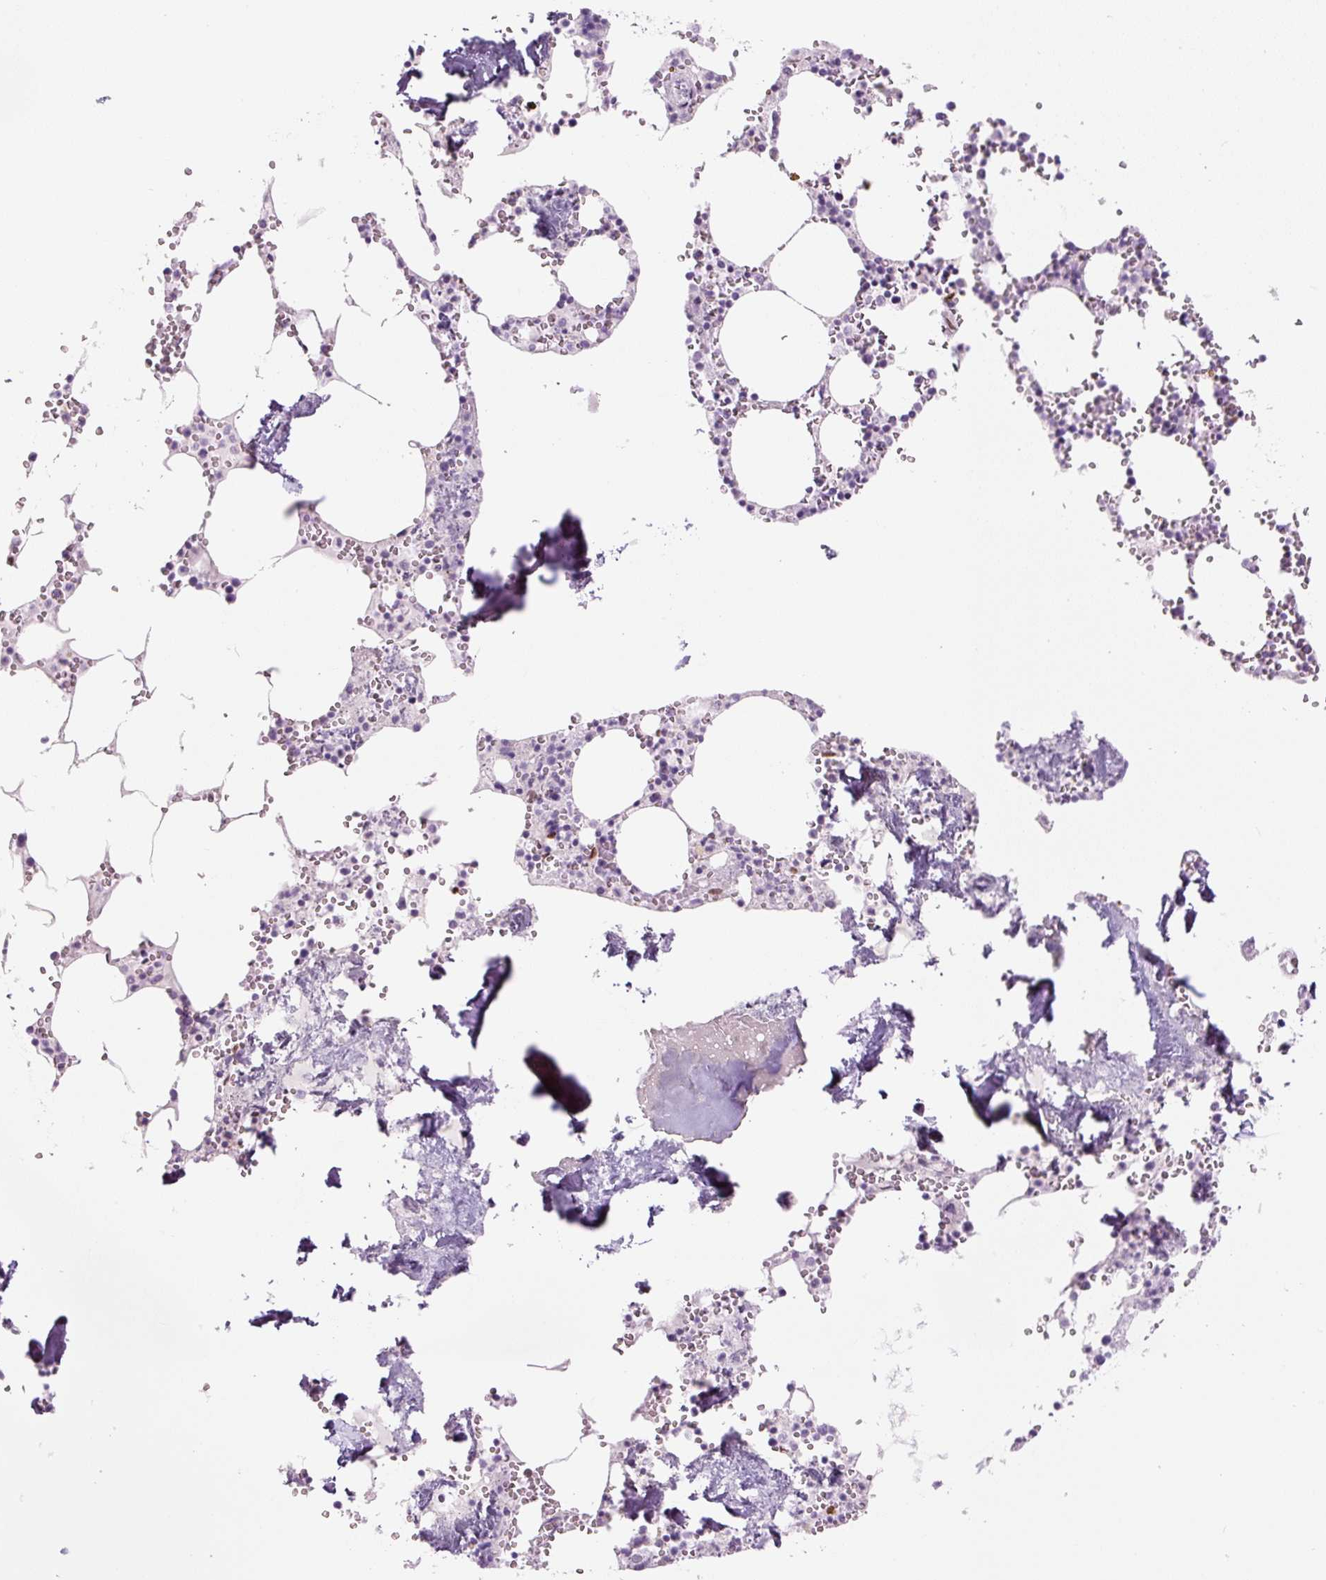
{"staining": {"intensity": "negative", "quantity": "none", "location": "none"}, "tissue": "bone marrow", "cell_type": "Hematopoietic cells", "image_type": "normal", "snomed": [{"axis": "morphology", "description": "Normal tissue, NOS"}, {"axis": "topography", "description": "Bone marrow"}], "caption": "Immunohistochemistry micrograph of unremarkable human bone marrow stained for a protein (brown), which exhibits no staining in hematopoietic cells. (DAB (3,3'-diaminobenzidine) immunohistochemistry with hematoxylin counter stain).", "gene": "SIX1", "patient": {"sex": "male", "age": 54}}